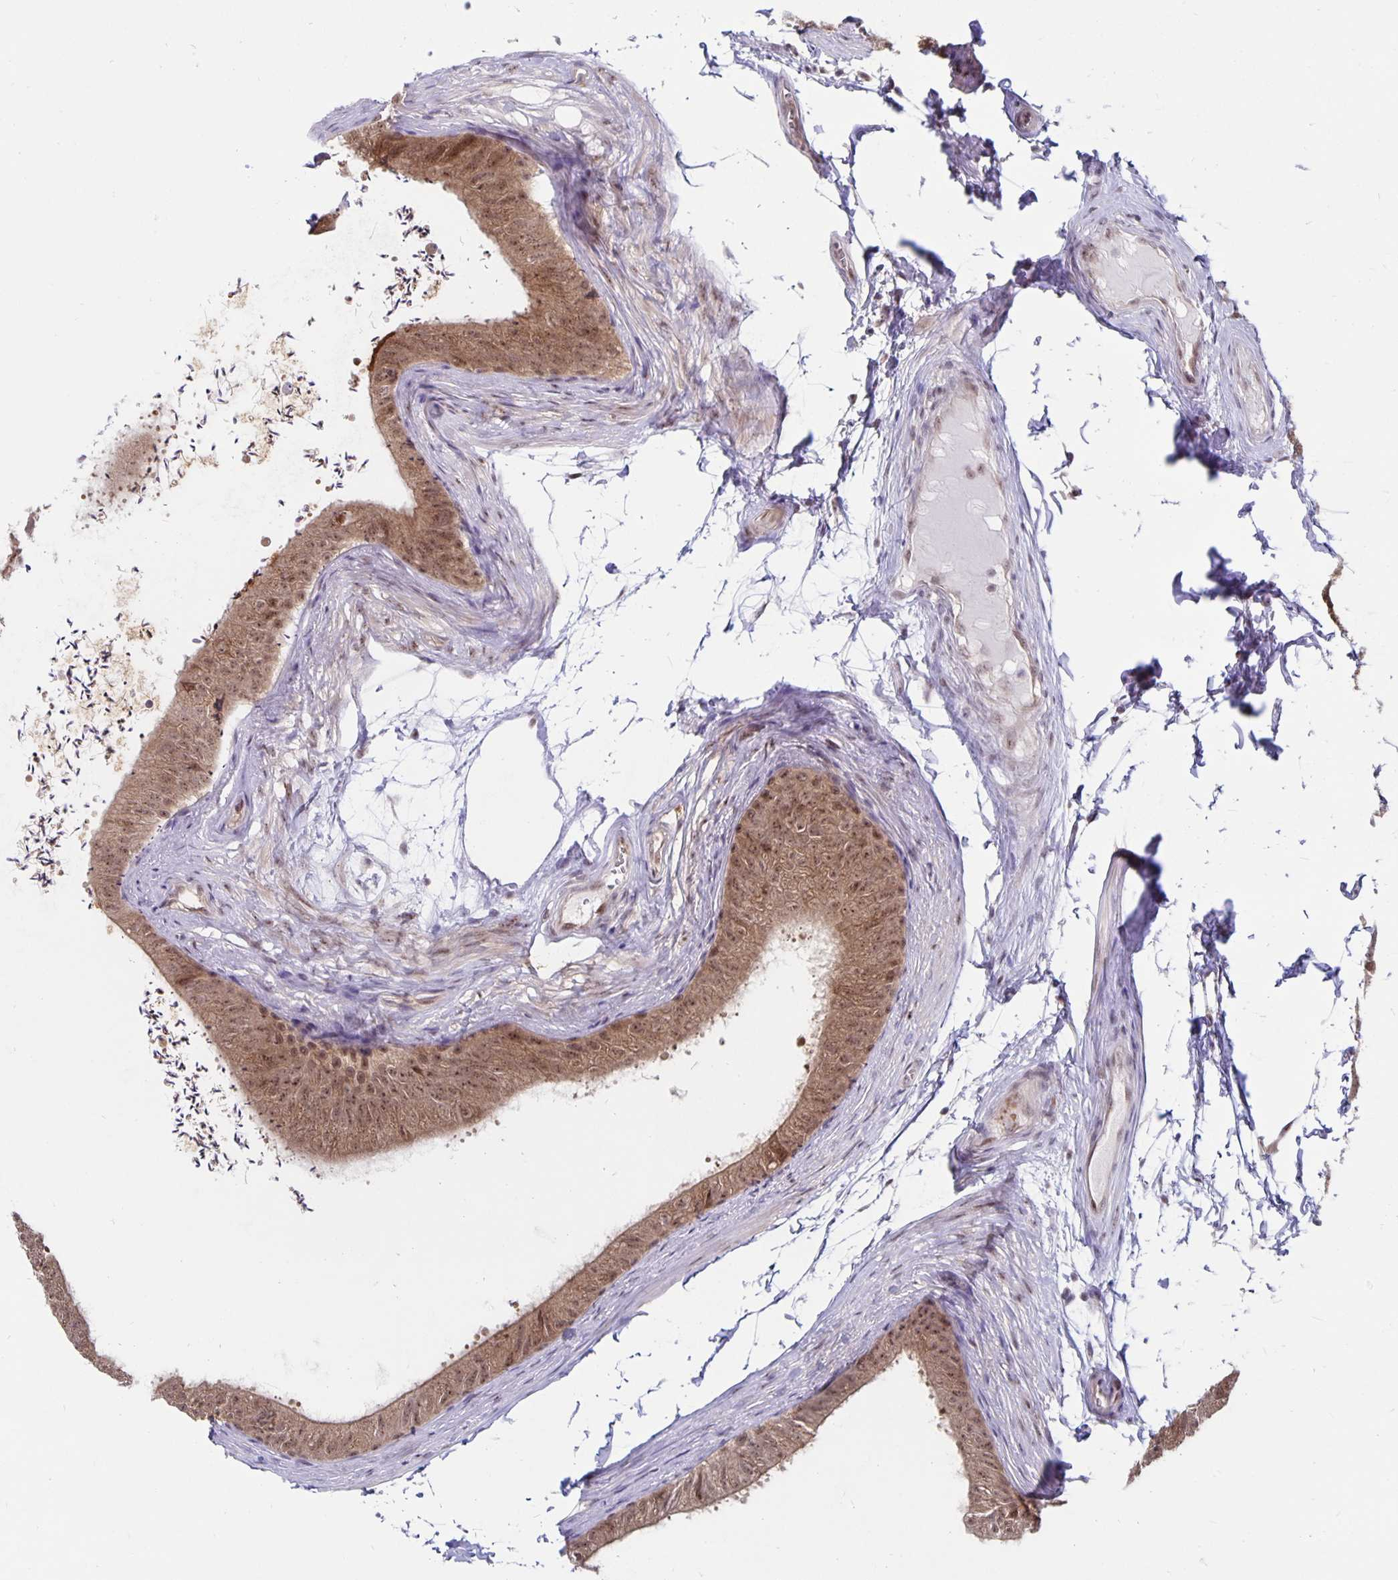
{"staining": {"intensity": "moderate", "quantity": ">75%", "location": "nuclear"}, "tissue": "epididymis", "cell_type": "Glandular cells", "image_type": "normal", "snomed": [{"axis": "morphology", "description": "Normal tissue, NOS"}, {"axis": "topography", "description": "Epididymis, spermatic cord, NOS"}, {"axis": "topography", "description": "Epididymis"}, {"axis": "topography", "description": "Peripheral nerve tissue"}], "caption": "Epididymis stained with a protein marker exhibits moderate staining in glandular cells.", "gene": "EXOC6B", "patient": {"sex": "male", "age": 29}}